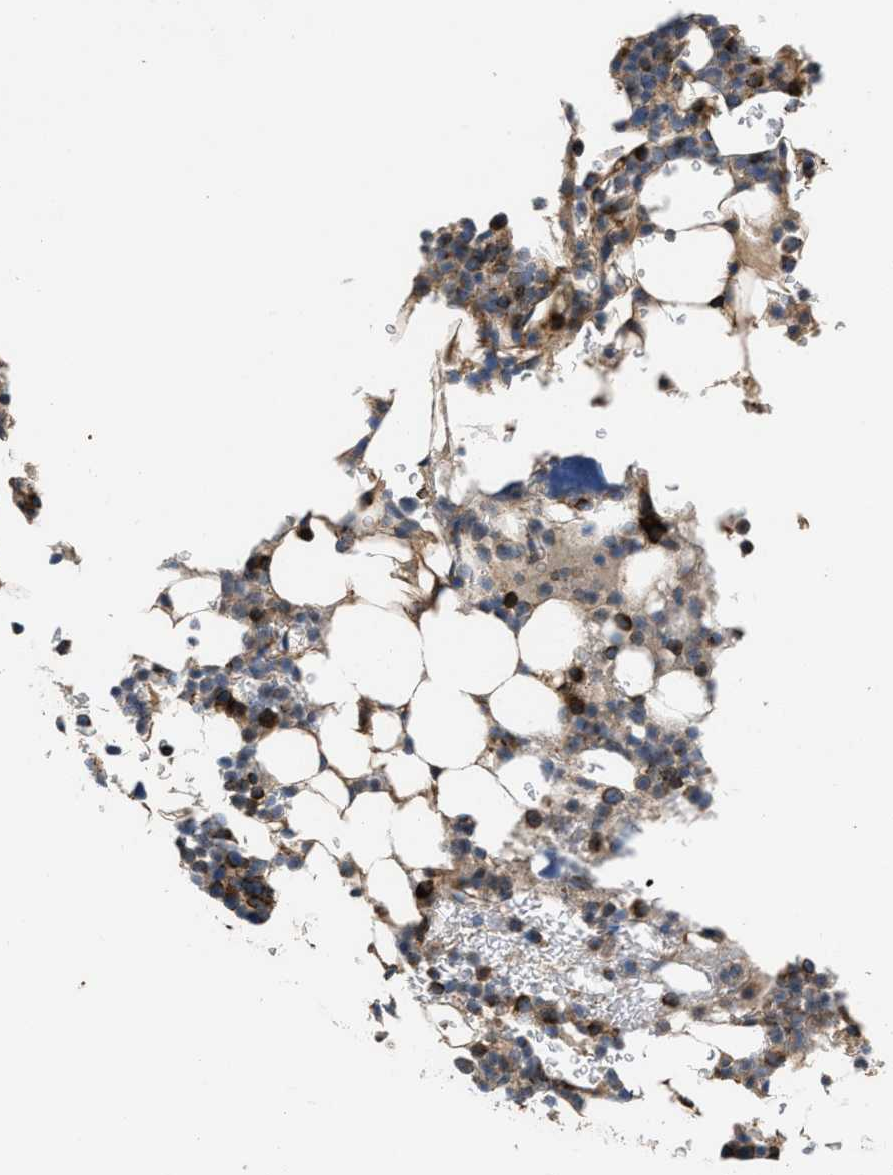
{"staining": {"intensity": "strong", "quantity": "<25%", "location": "cytoplasmic/membranous"}, "tissue": "bone marrow", "cell_type": "Hematopoietic cells", "image_type": "normal", "snomed": [{"axis": "morphology", "description": "Normal tissue, NOS"}, {"axis": "topography", "description": "Bone marrow"}], "caption": "This micrograph demonstrates immunohistochemistry (IHC) staining of benign human bone marrow, with medium strong cytoplasmic/membranous positivity in about <25% of hematopoietic cells.", "gene": "OPTN", "patient": {"sex": "female", "age": 81}}